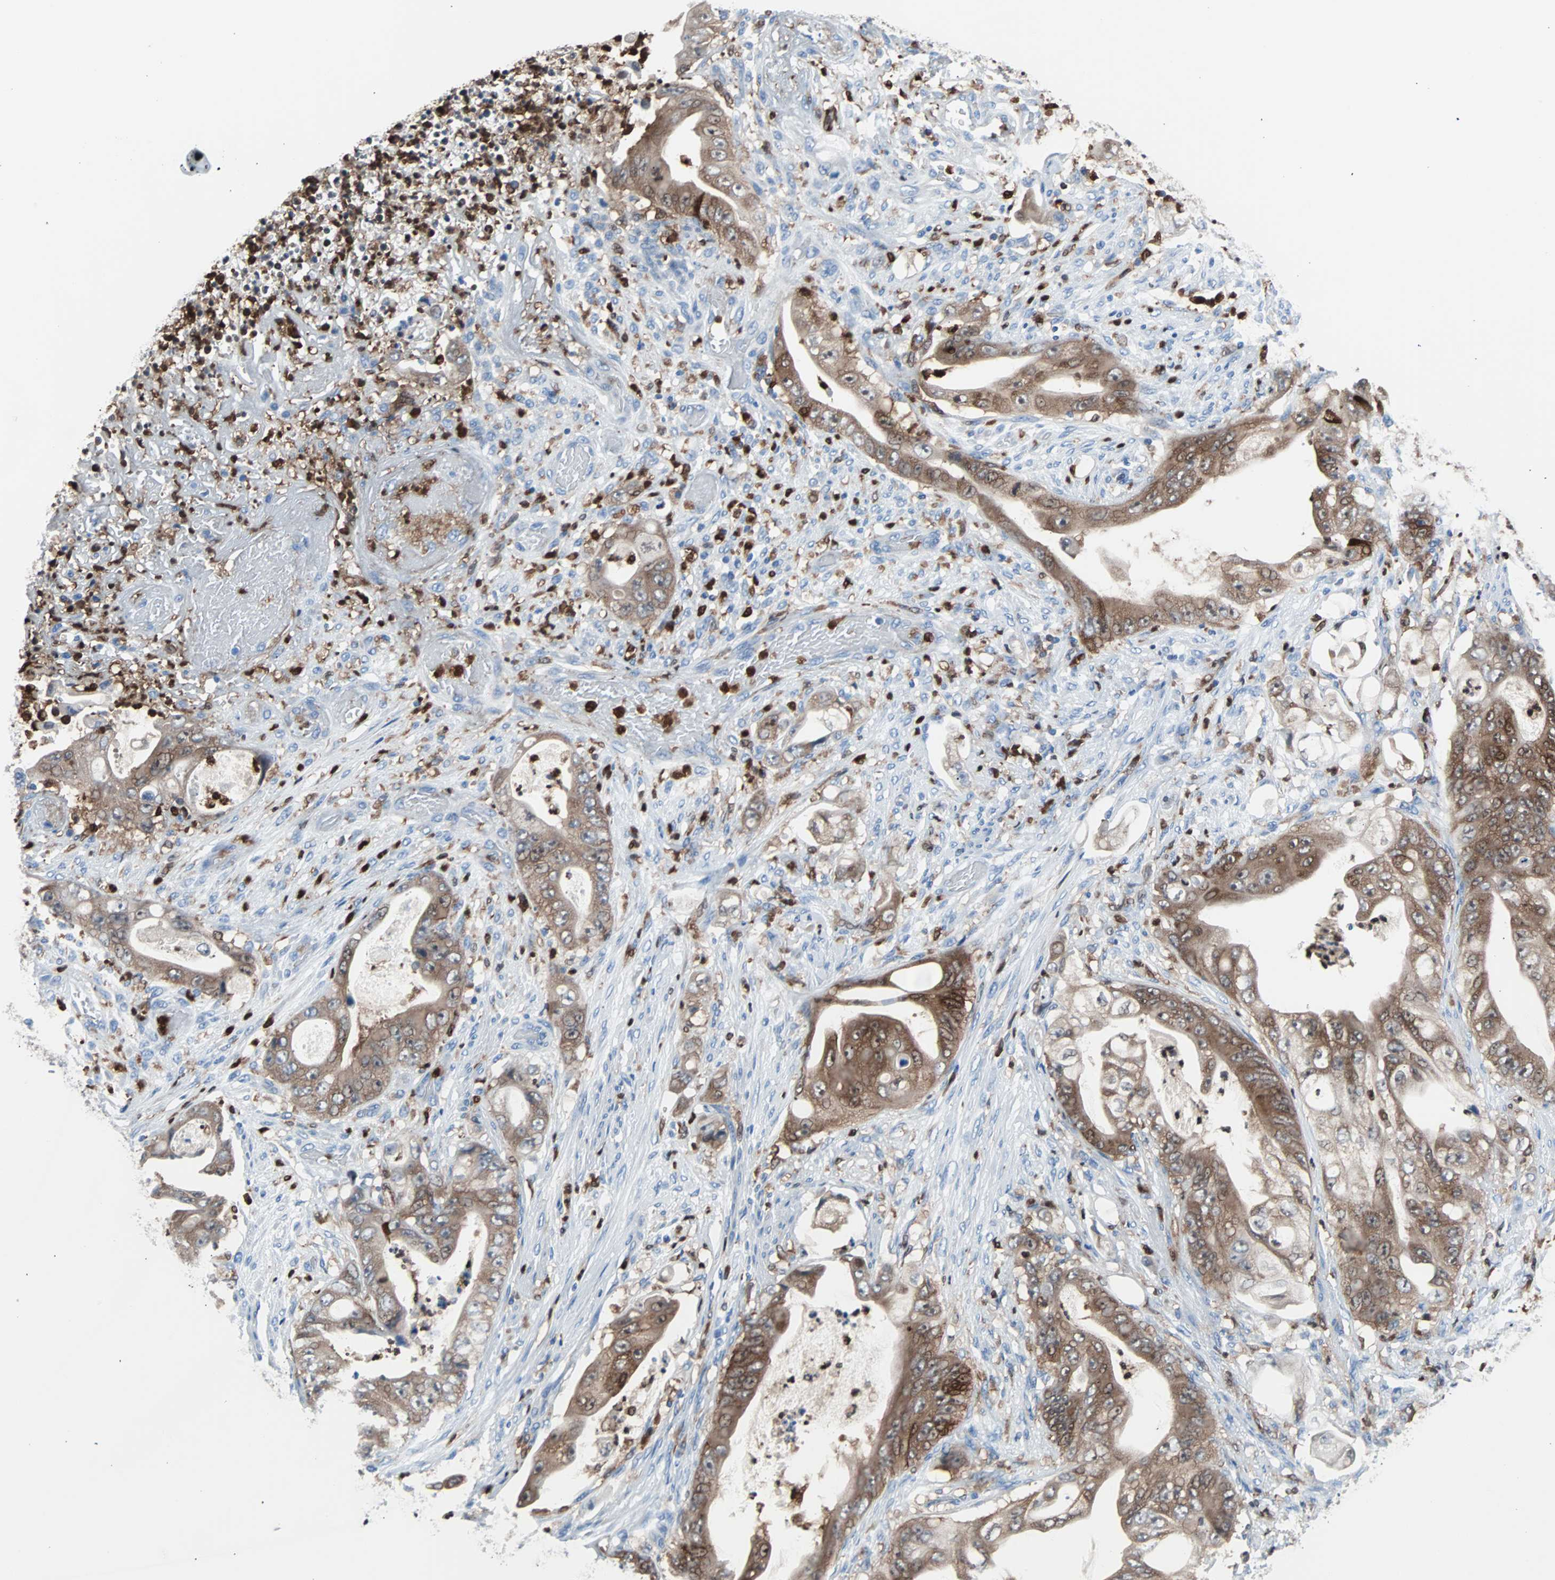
{"staining": {"intensity": "moderate", "quantity": ">75%", "location": "cytoplasmic/membranous"}, "tissue": "stomach cancer", "cell_type": "Tumor cells", "image_type": "cancer", "snomed": [{"axis": "morphology", "description": "Adenocarcinoma, NOS"}, {"axis": "topography", "description": "Stomach"}], "caption": "This is a micrograph of IHC staining of stomach cancer (adenocarcinoma), which shows moderate staining in the cytoplasmic/membranous of tumor cells.", "gene": "SYK", "patient": {"sex": "female", "age": 73}}